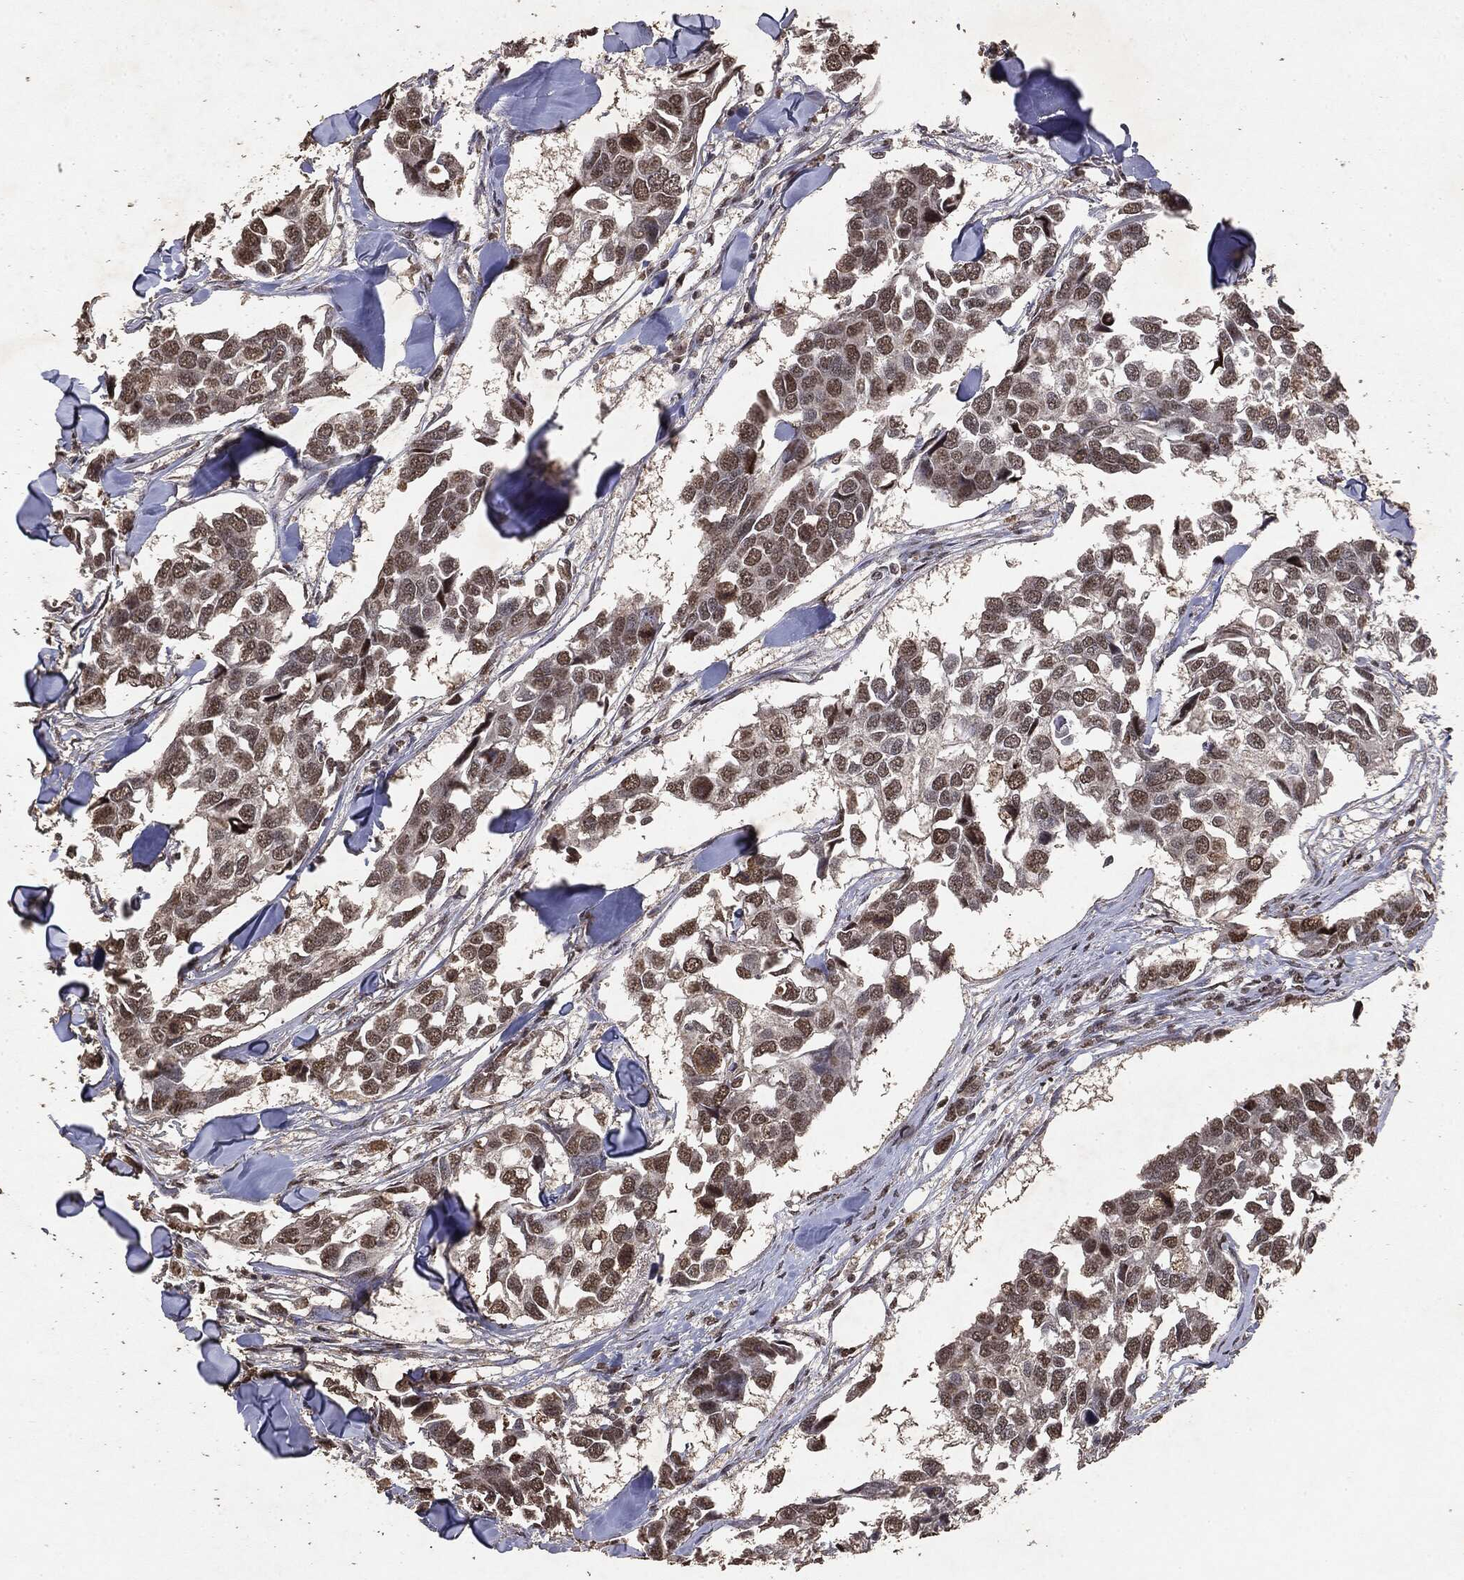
{"staining": {"intensity": "weak", "quantity": ">75%", "location": "nuclear"}, "tissue": "breast cancer", "cell_type": "Tumor cells", "image_type": "cancer", "snomed": [{"axis": "morphology", "description": "Duct carcinoma"}, {"axis": "topography", "description": "Breast"}], "caption": "Breast cancer (invasive ductal carcinoma) was stained to show a protein in brown. There is low levels of weak nuclear positivity in approximately >75% of tumor cells. (Stains: DAB in brown, nuclei in blue, Microscopy: brightfield microscopy at high magnification).", "gene": "RAD18", "patient": {"sex": "female", "age": 83}}